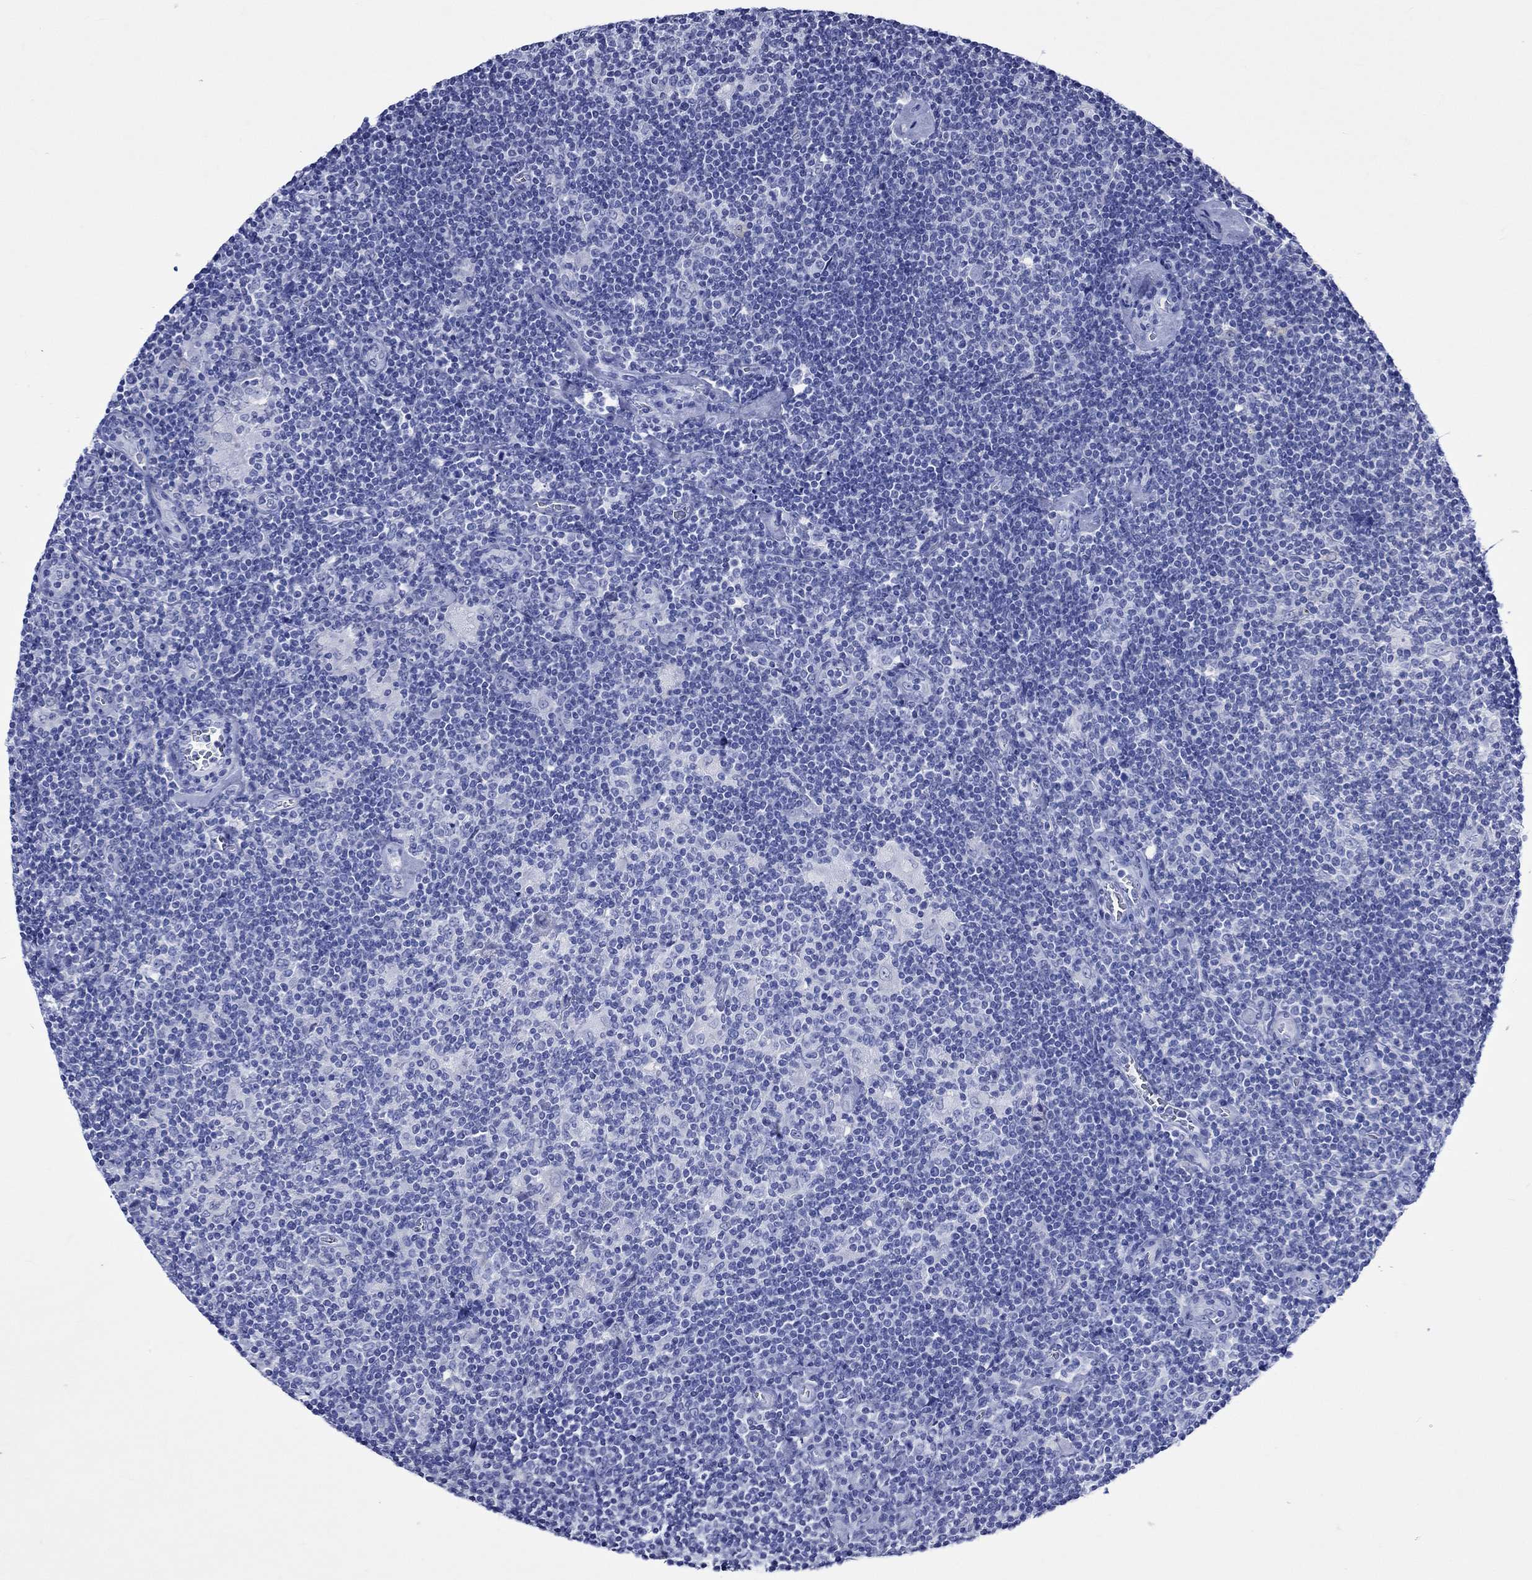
{"staining": {"intensity": "negative", "quantity": "none", "location": "none"}, "tissue": "lymphoma", "cell_type": "Tumor cells", "image_type": "cancer", "snomed": [{"axis": "morphology", "description": "Hodgkin's disease, NOS"}, {"axis": "topography", "description": "Lymph node"}], "caption": "Image shows no protein positivity in tumor cells of lymphoma tissue.", "gene": "CRYAB", "patient": {"sex": "male", "age": 40}}